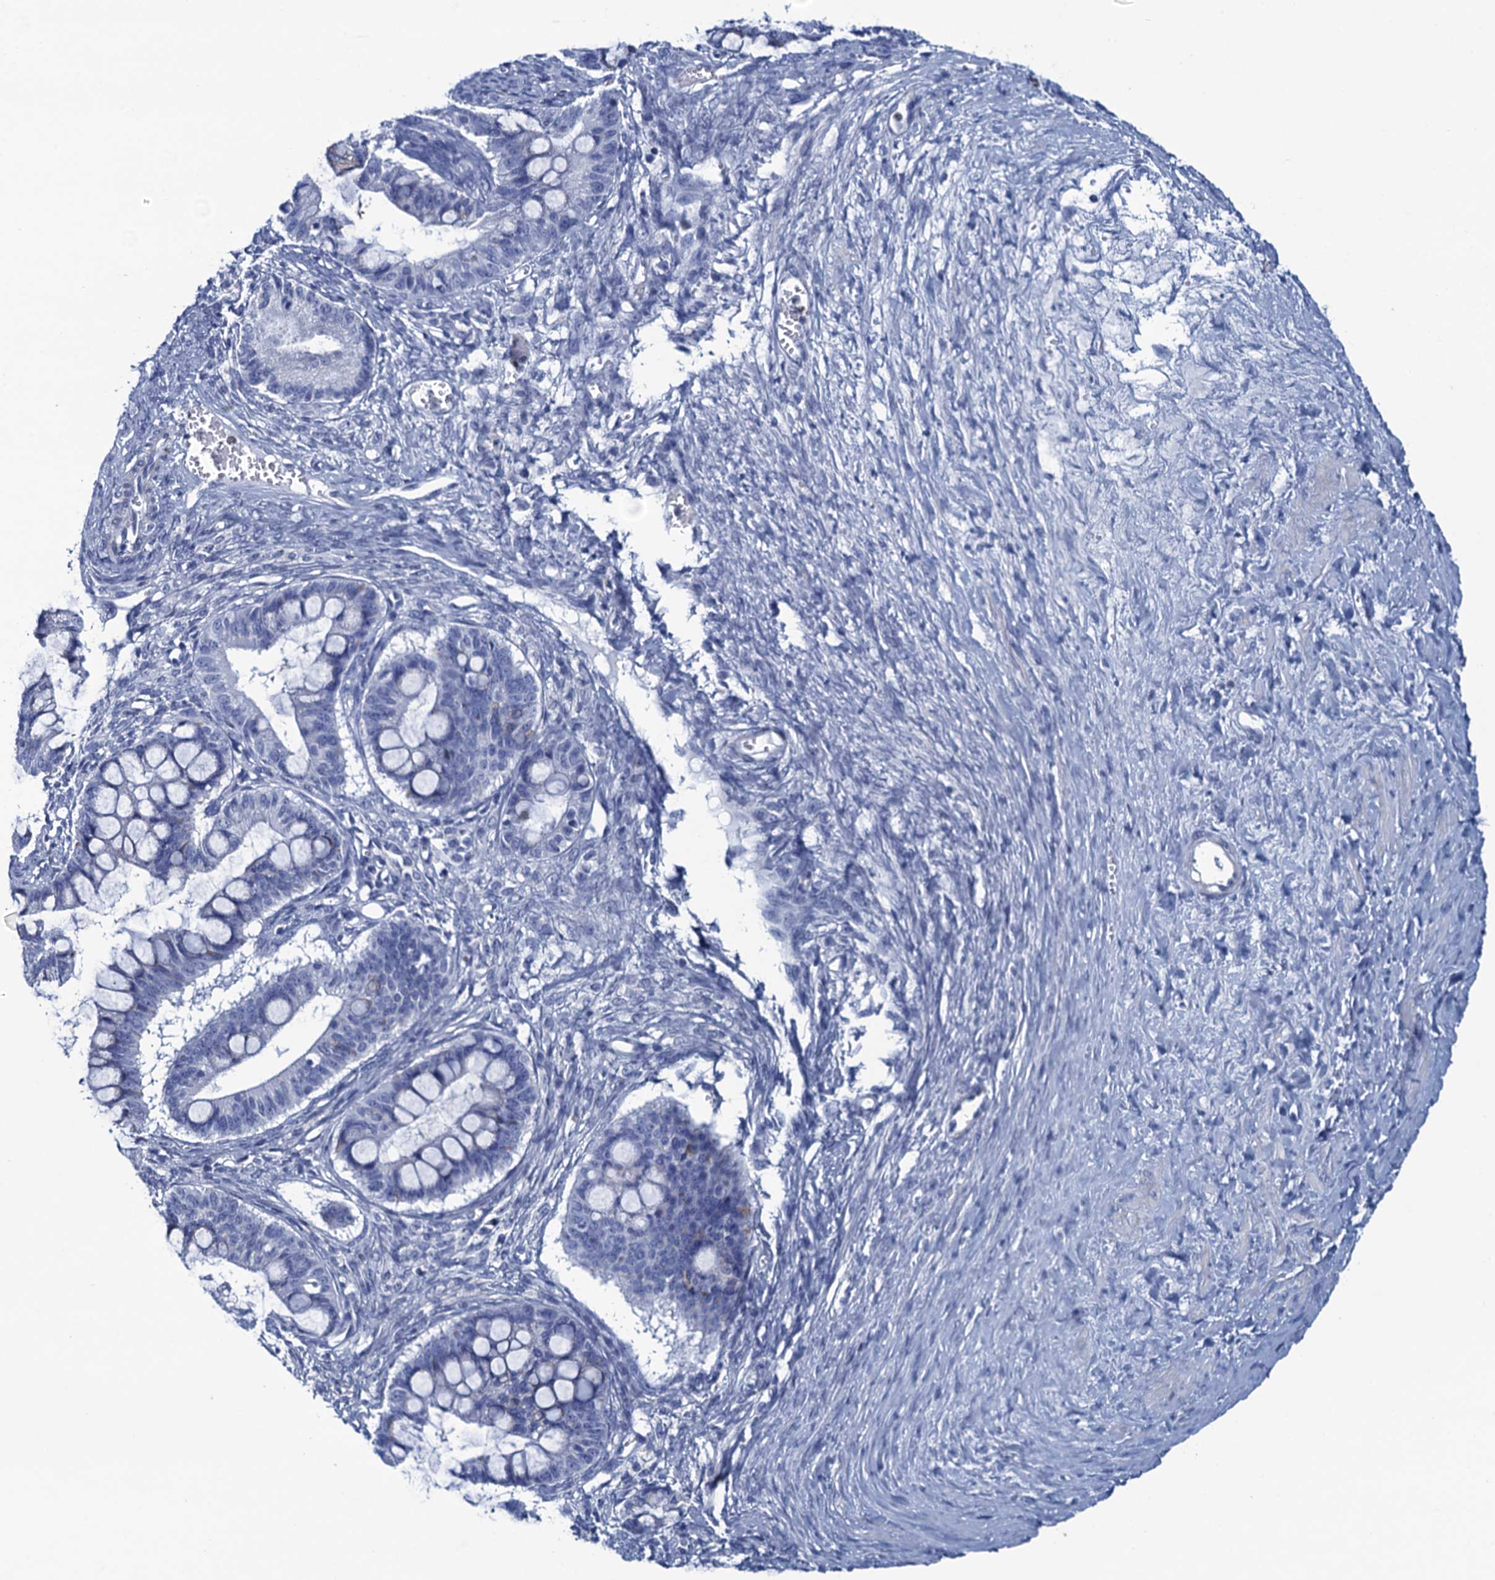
{"staining": {"intensity": "negative", "quantity": "none", "location": "none"}, "tissue": "ovarian cancer", "cell_type": "Tumor cells", "image_type": "cancer", "snomed": [{"axis": "morphology", "description": "Cystadenocarcinoma, mucinous, NOS"}, {"axis": "topography", "description": "Ovary"}], "caption": "This histopathology image is of ovarian mucinous cystadenocarcinoma stained with immunohistochemistry (IHC) to label a protein in brown with the nuclei are counter-stained blue. There is no positivity in tumor cells.", "gene": "RHCG", "patient": {"sex": "female", "age": 73}}